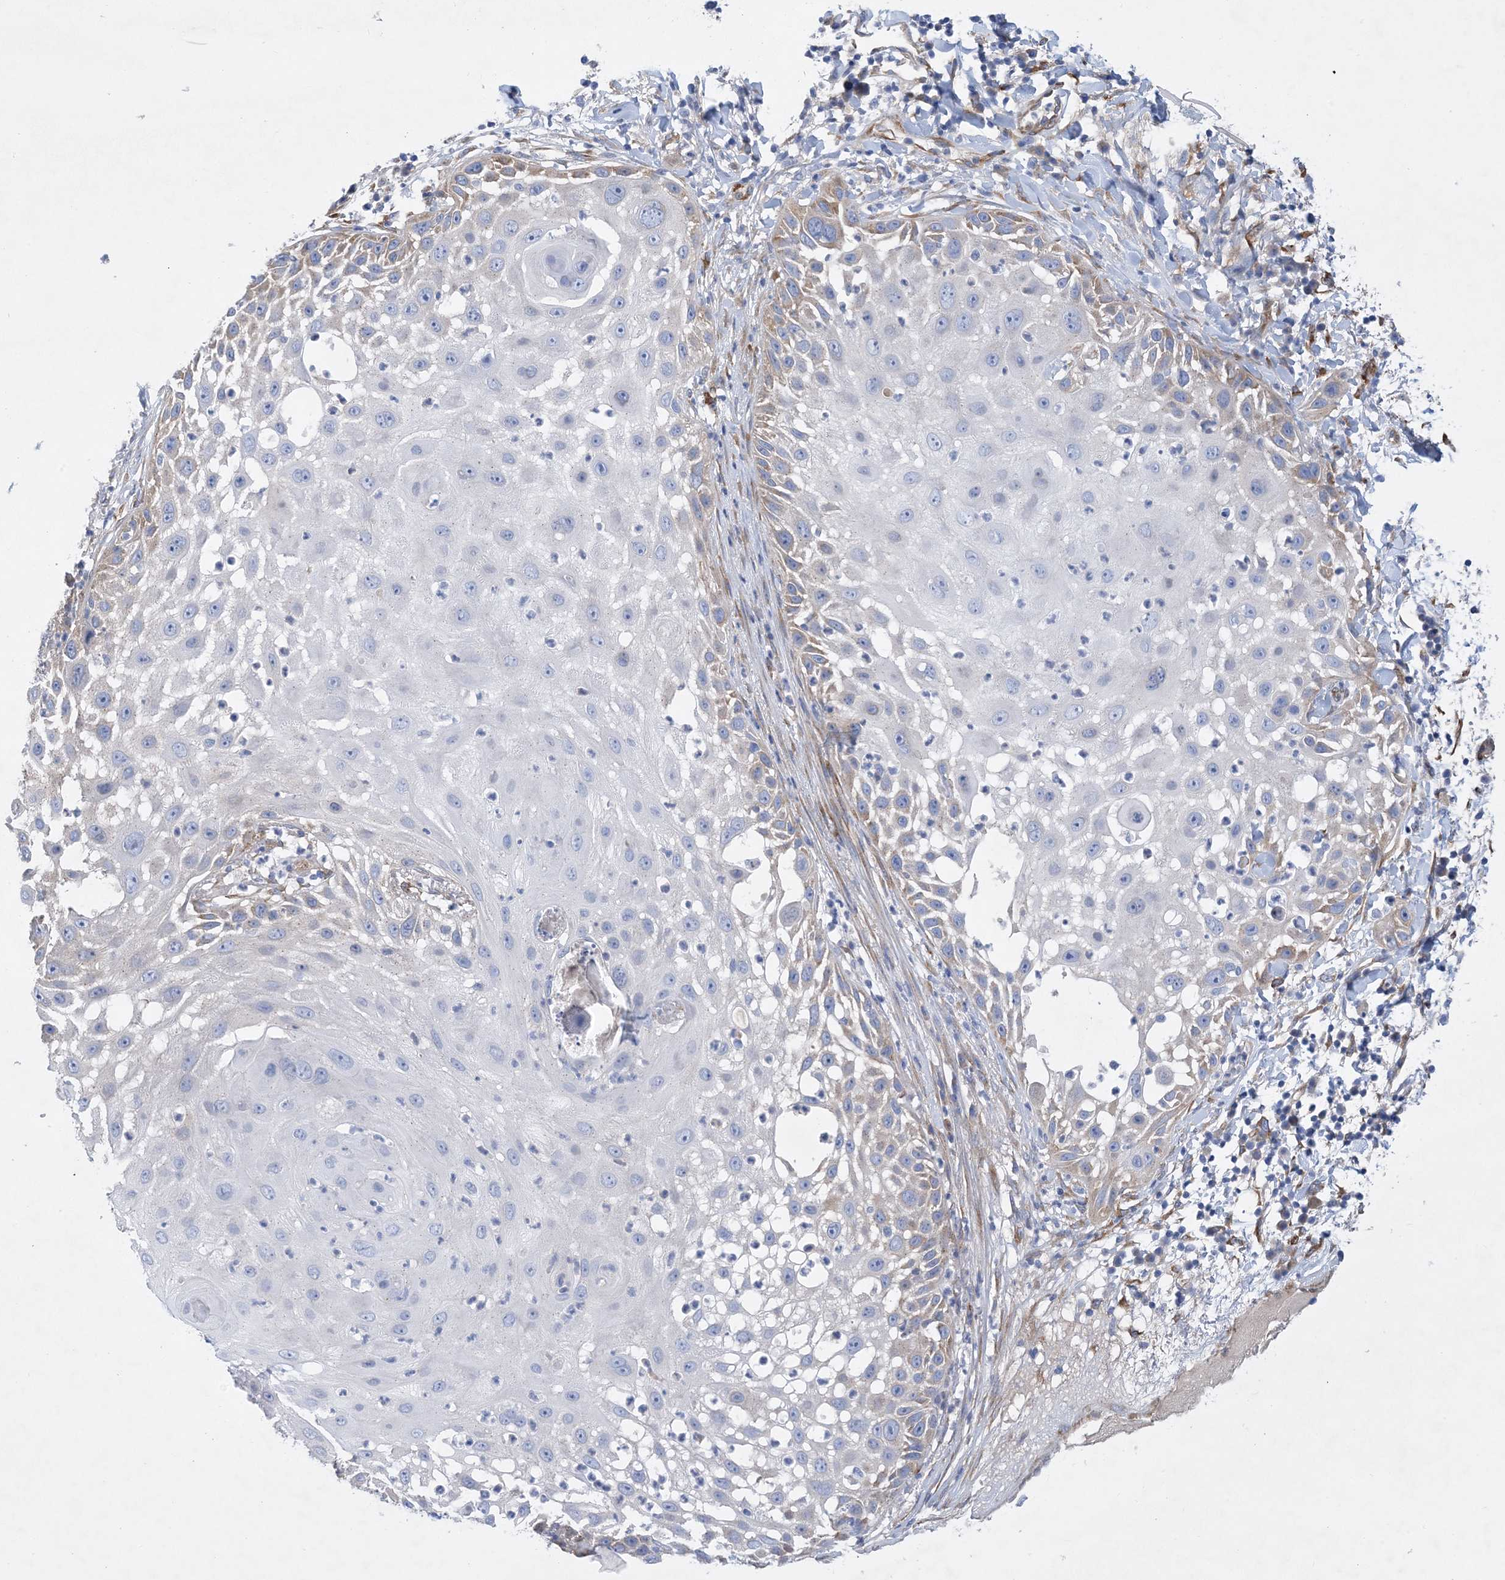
{"staining": {"intensity": "negative", "quantity": "none", "location": "none"}, "tissue": "skin cancer", "cell_type": "Tumor cells", "image_type": "cancer", "snomed": [{"axis": "morphology", "description": "Squamous cell carcinoma, NOS"}, {"axis": "topography", "description": "Skin"}], "caption": "Skin cancer (squamous cell carcinoma) stained for a protein using IHC shows no staining tumor cells.", "gene": "RBMS3", "patient": {"sex": "female", "age": 44}}